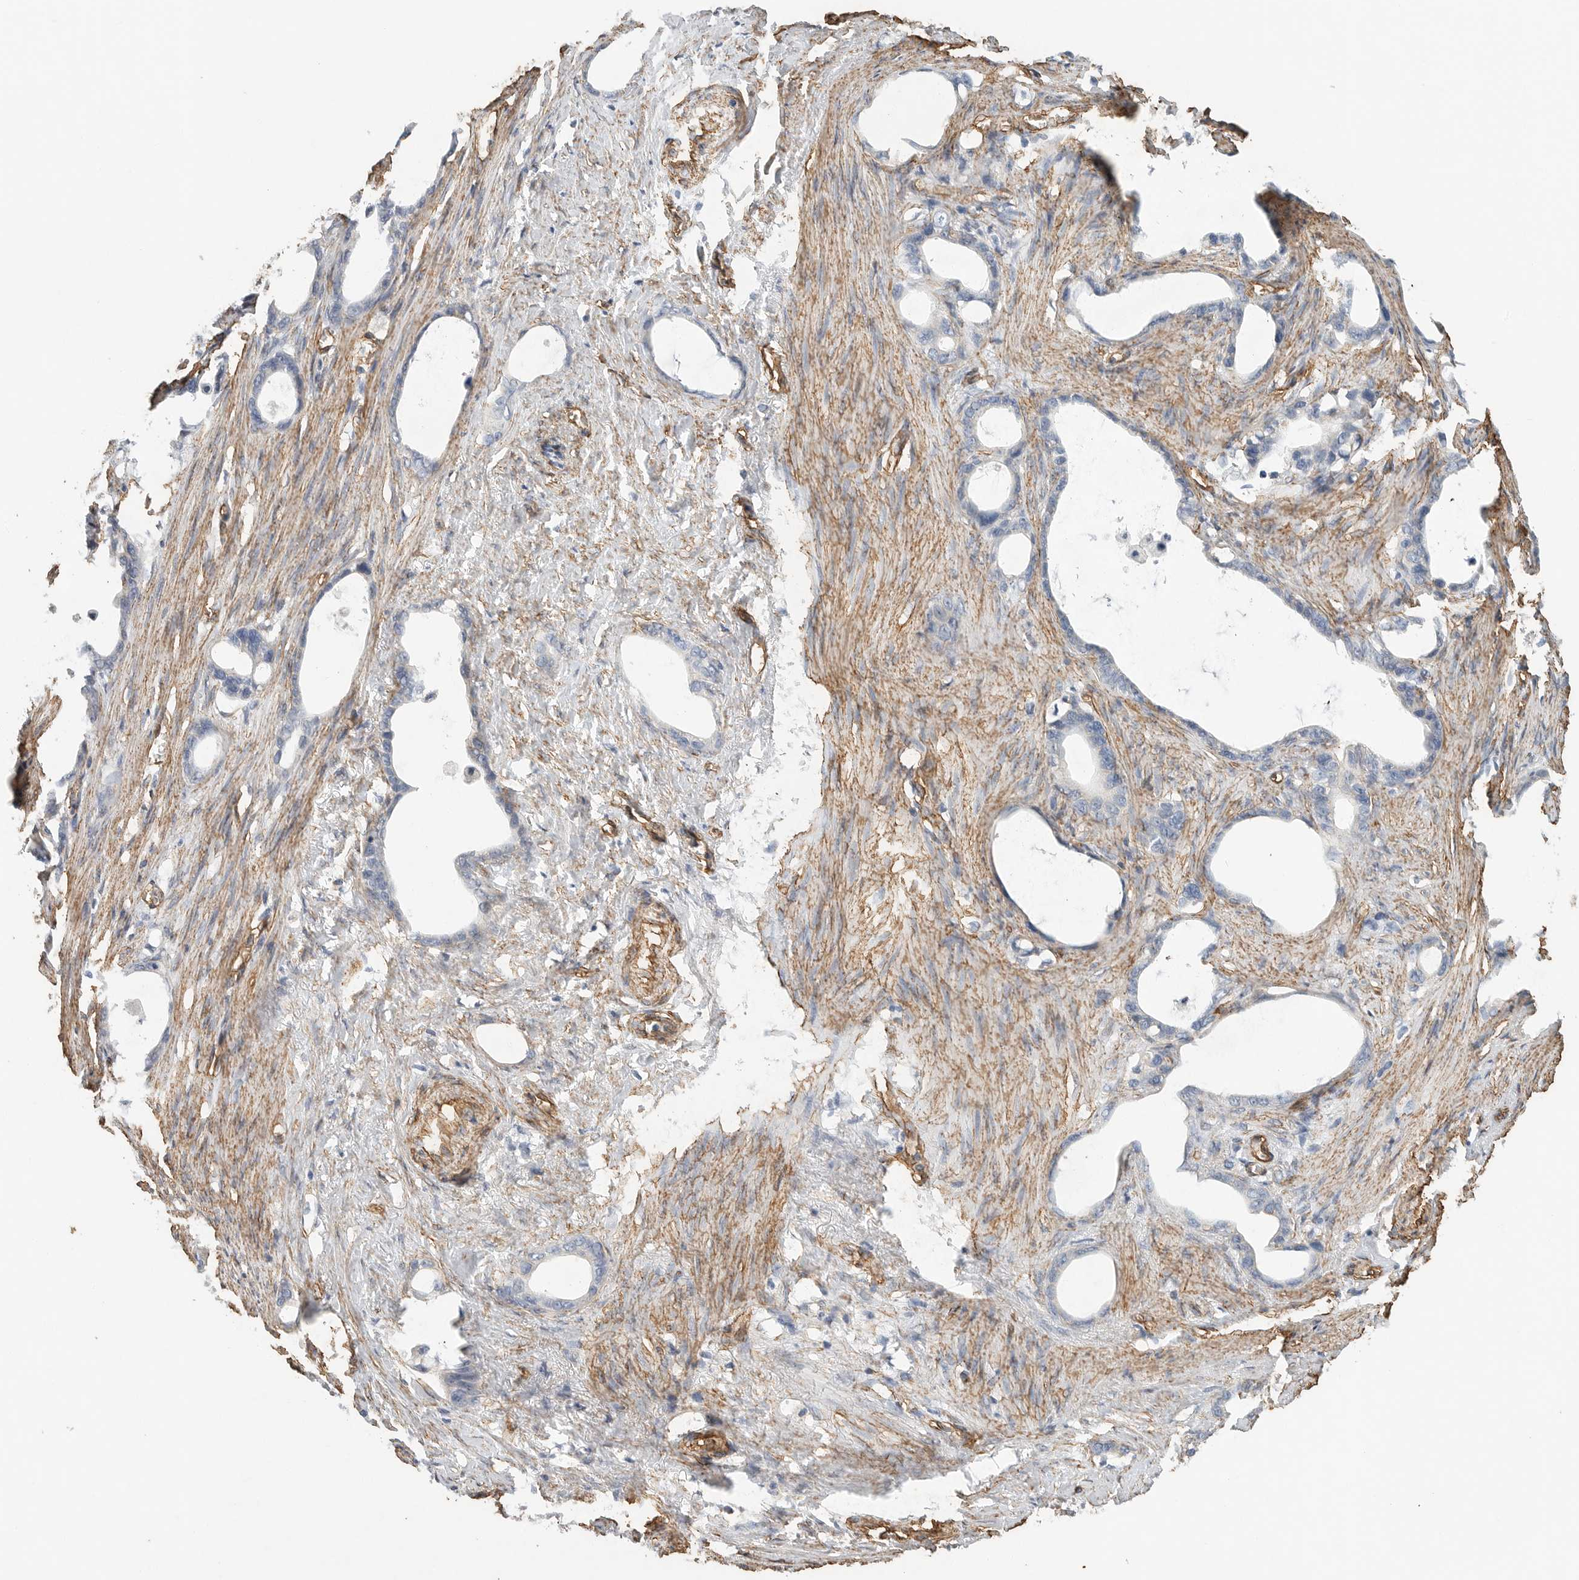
{"staining": {"intensity": "negative", "quantity": "none", "location": "none"}, "tissue": "stomach cancer", "cell_type": "Tumor cells", "image_type": "cancer", "snomed": [{"axis": "morphology", "description": "Adenocarcinoma, NOS"}, {"axis": "topography", "description": "Stomach"}], "caption": "Immunohistochemical staining of human adenocarcinoma (stomach) reveals no significant staining in tumor cells.", "gene": "JMJD4", "patient": {"sex": "female", "age": 75}}